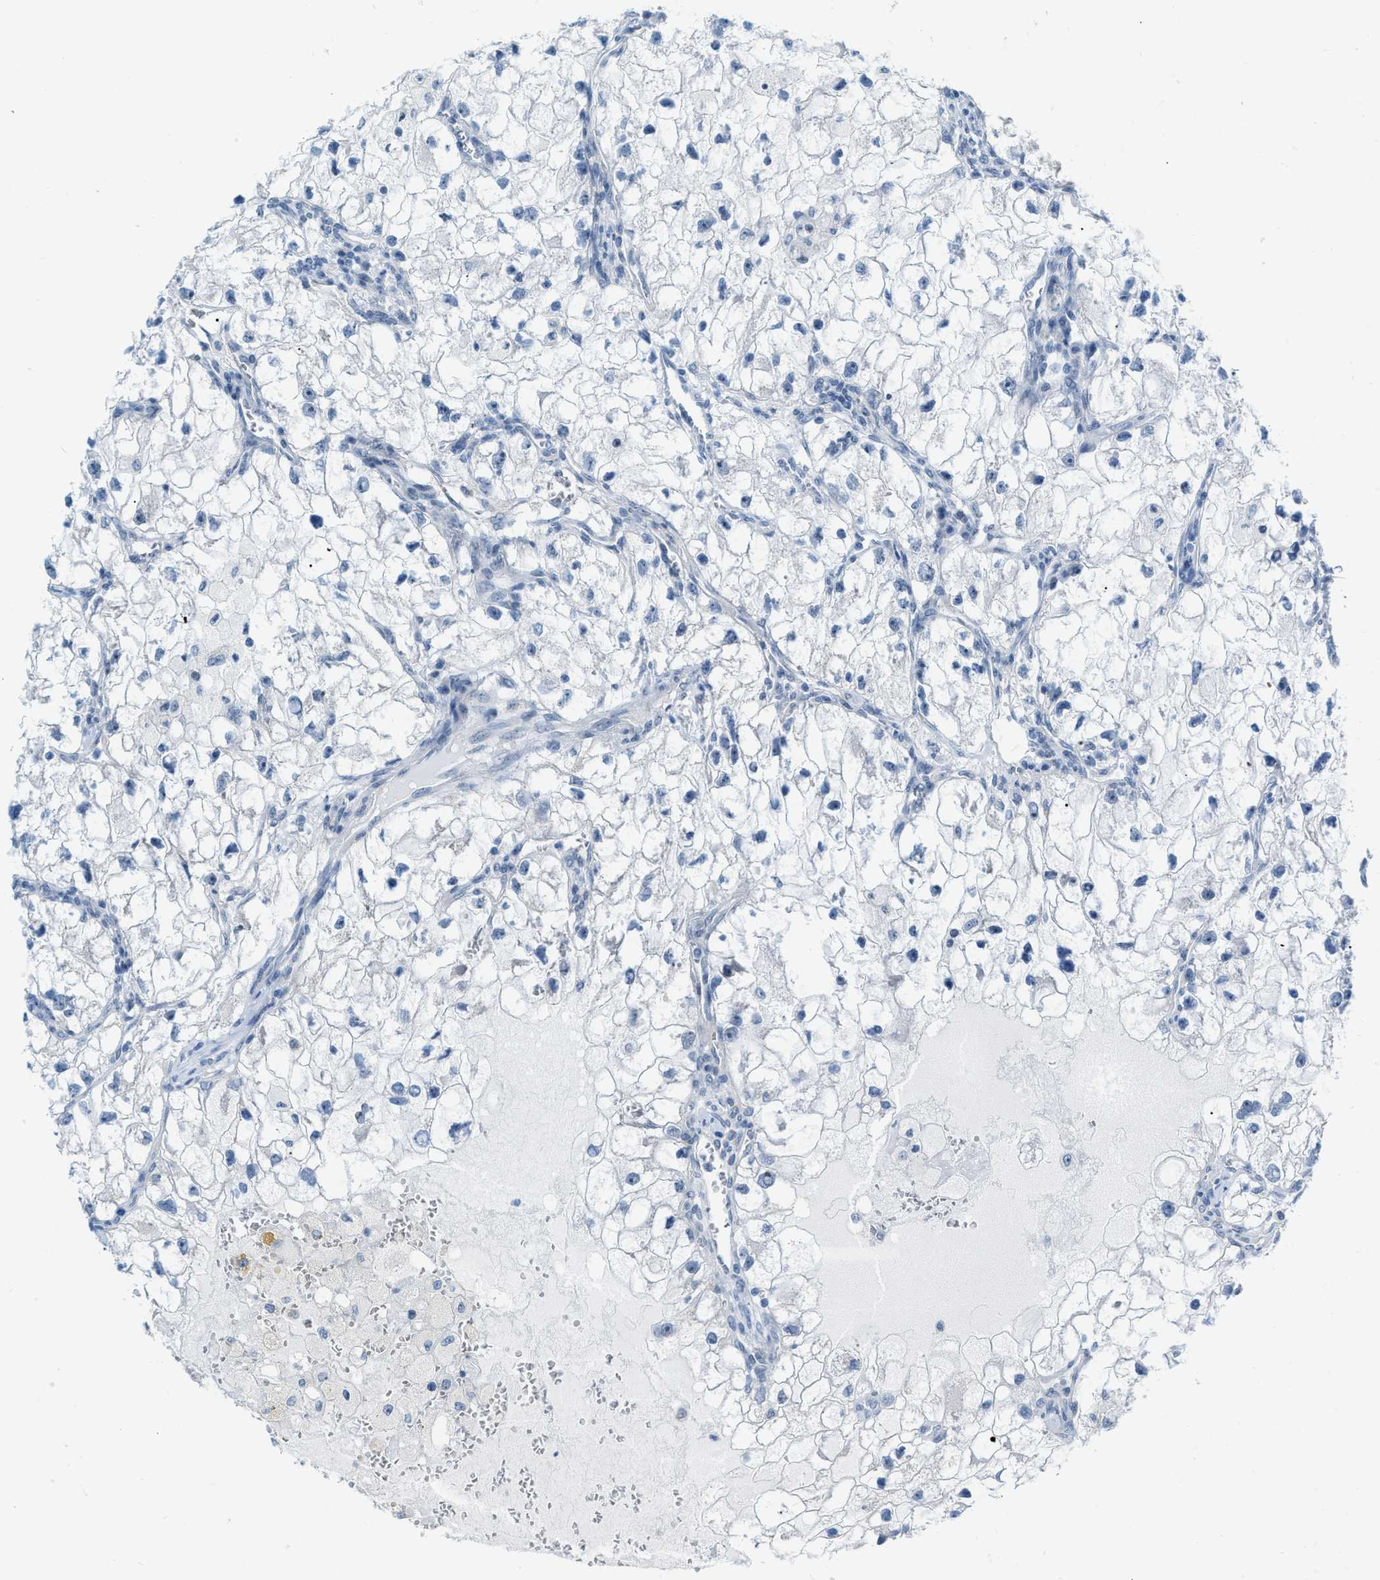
{"staining": {"intensity": "negative", "quantity": "none", "location": "none"}, "tissue": "renal cancer", "cell_type": "Tumor cells", "image_type": "cancer", "snomed": [{"axis": "morphology", "description": "Adenocarcinoma, NOS"}, {"axis": "topography", "description": "Kidney"}], "caption": "Tumor cells show no significant positivity in renal cancer (adenocarcinoma). (Stains: DAB (3,3'-diaminobenzidine) immunohistochemistry with hematoxylin counter stain, Microscopy: brightfield microscopy at high magnification).", "gene": "PHRF1", "patient": {"sex": "female", "age": 70}}